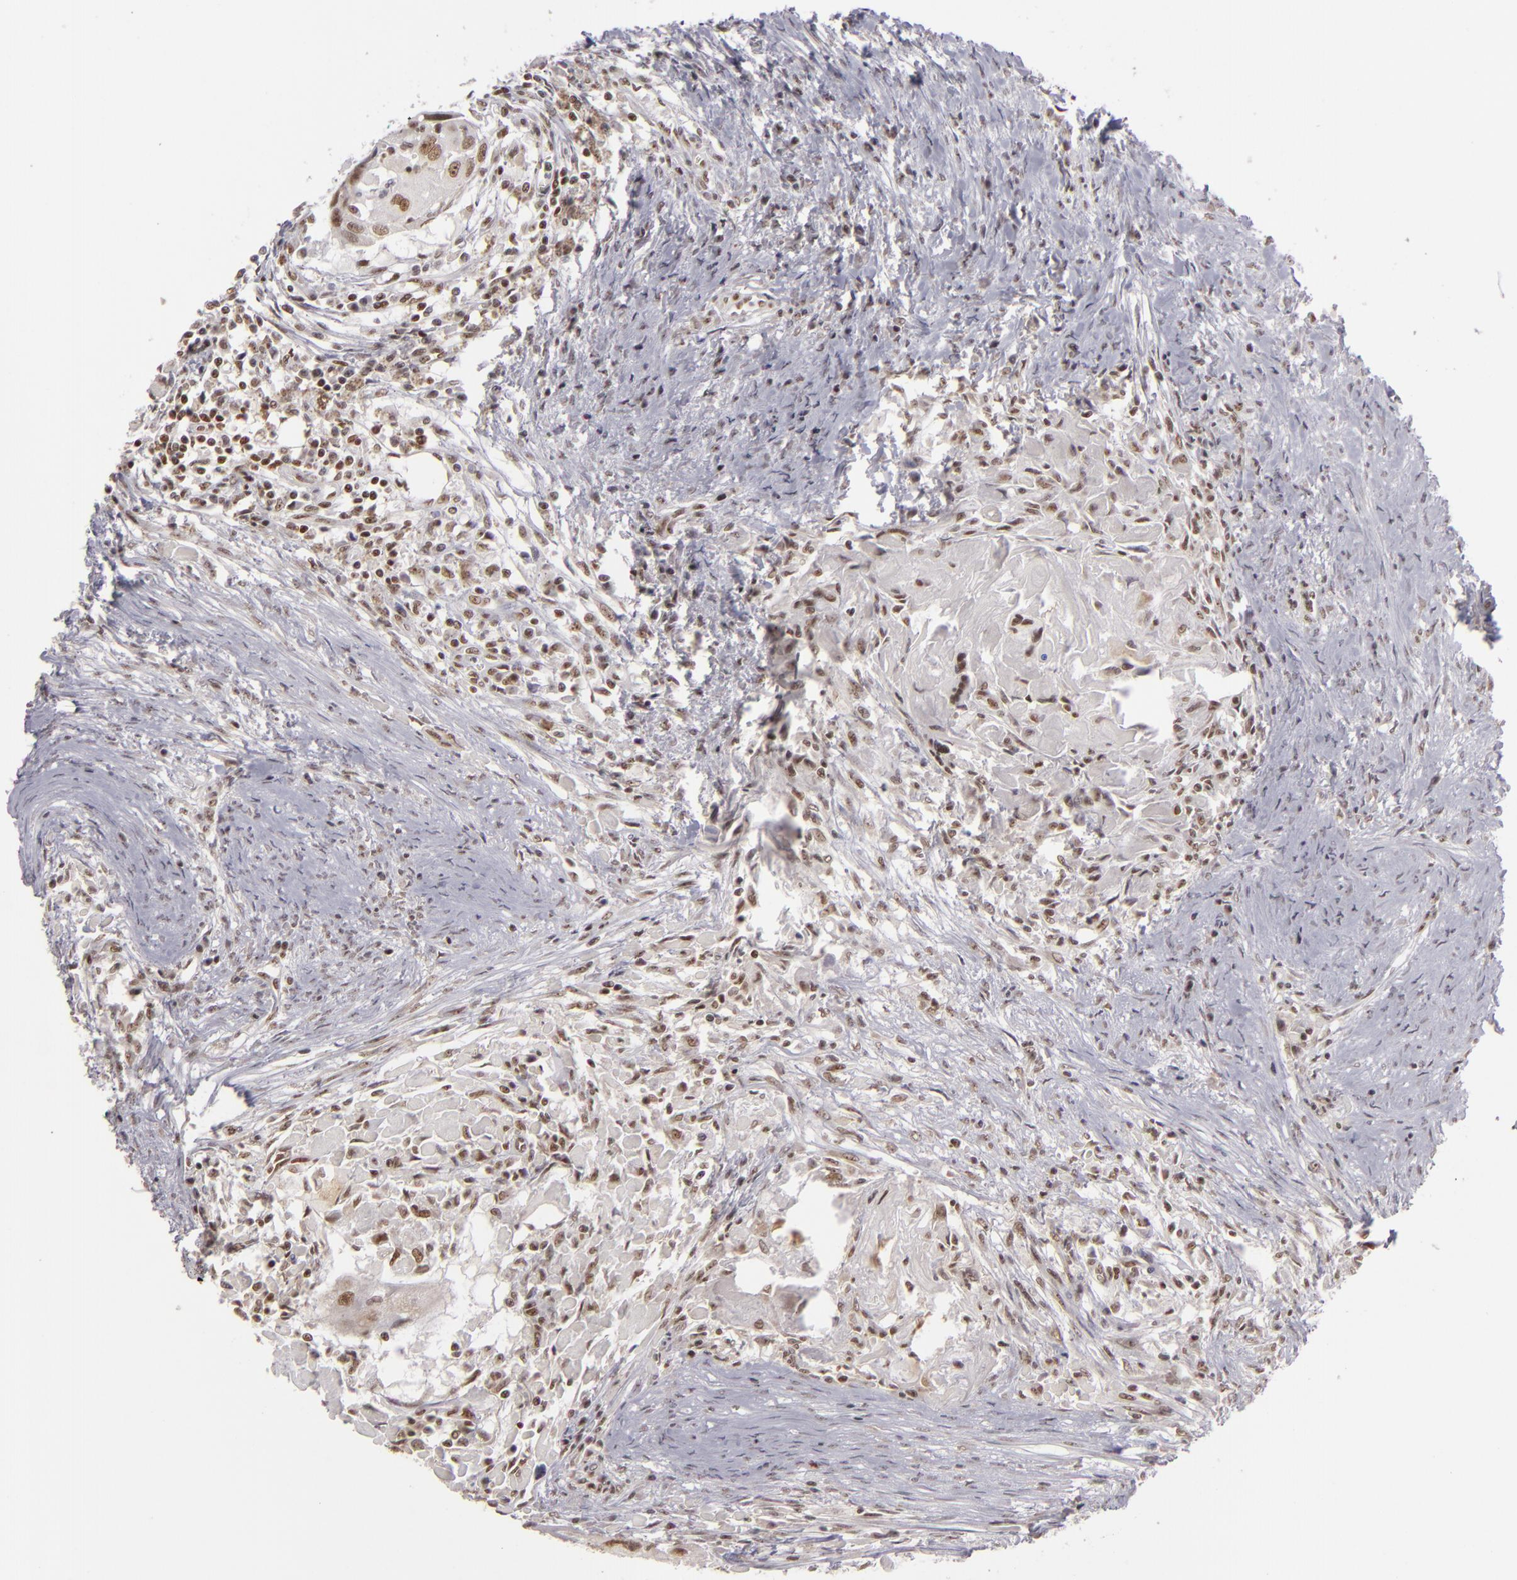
{"staining": {"intensity": "strong", "quantity": ">75%", "location": "nuclear"}, "tissue": "head and neck cancer", "cell_type": "Tumor cells", "image_type": "cancer", "snomed": [{"axis": "morphology", "description": "Squamous cell carcinoma, NOS"}, {"axis": "topography", "description": "Head-Neck"}], "caption": "Tumor cells exhibit high levels of strong nuclear expression in approximately >75% of cells in human head and neck squamous cell carcinoma.", "gene": "DAXX", "patient": {"sex": "male", "age": 64}}